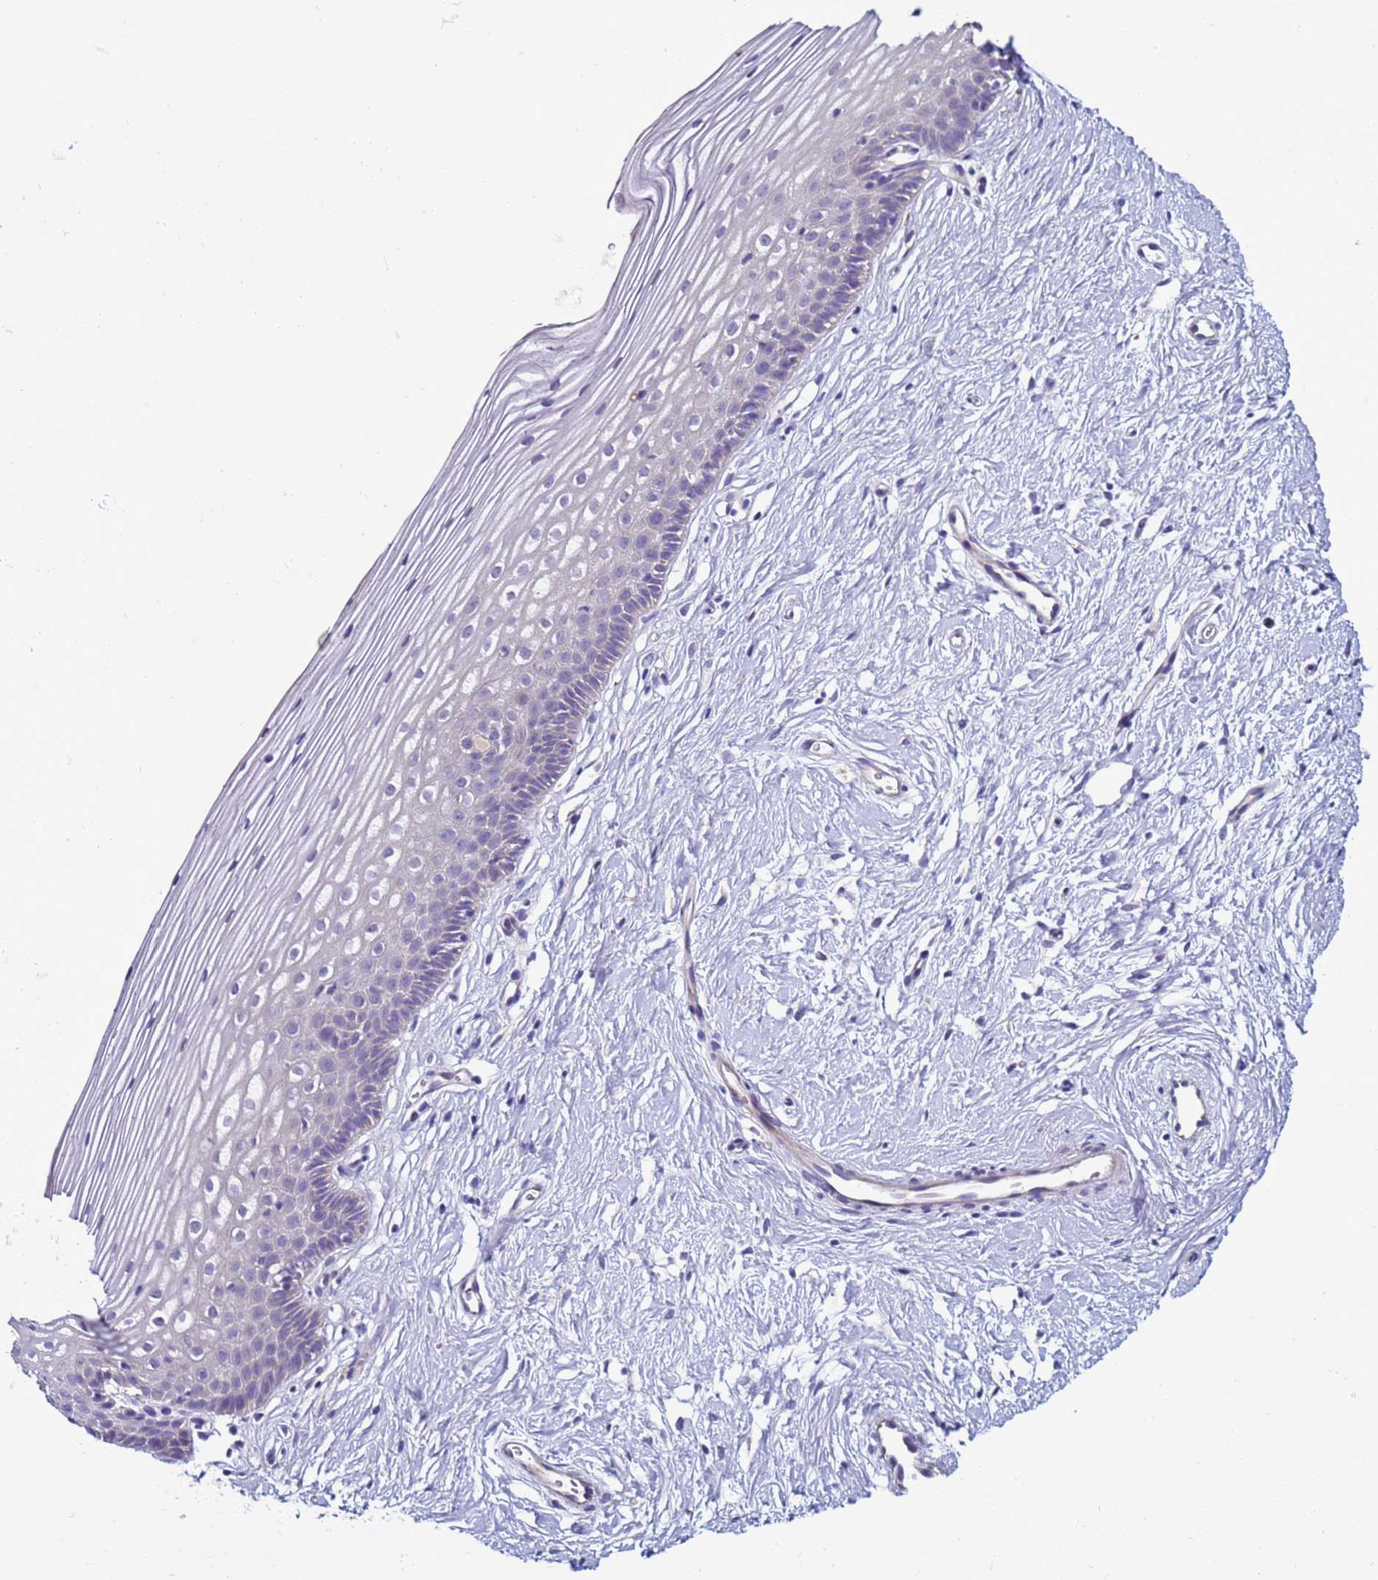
{"staining": {"intensity": "weak", "quantity": "<25%", "location": "cytoplasmic/membranous"}, "tissue": "cervix", "cell_type": "Glandular cells", "image_type": "normal", "snomed": [{"axis": "morphology", "description": "Normal tissue, NOS"}, {"axis": "topography", "description": "Cervix"}], "caption": "Human cervix stained for a protein using IHC displays no staining in glandular cells.", "gene": "NAT1", "patient": {"sex": "female", "age": 40}}